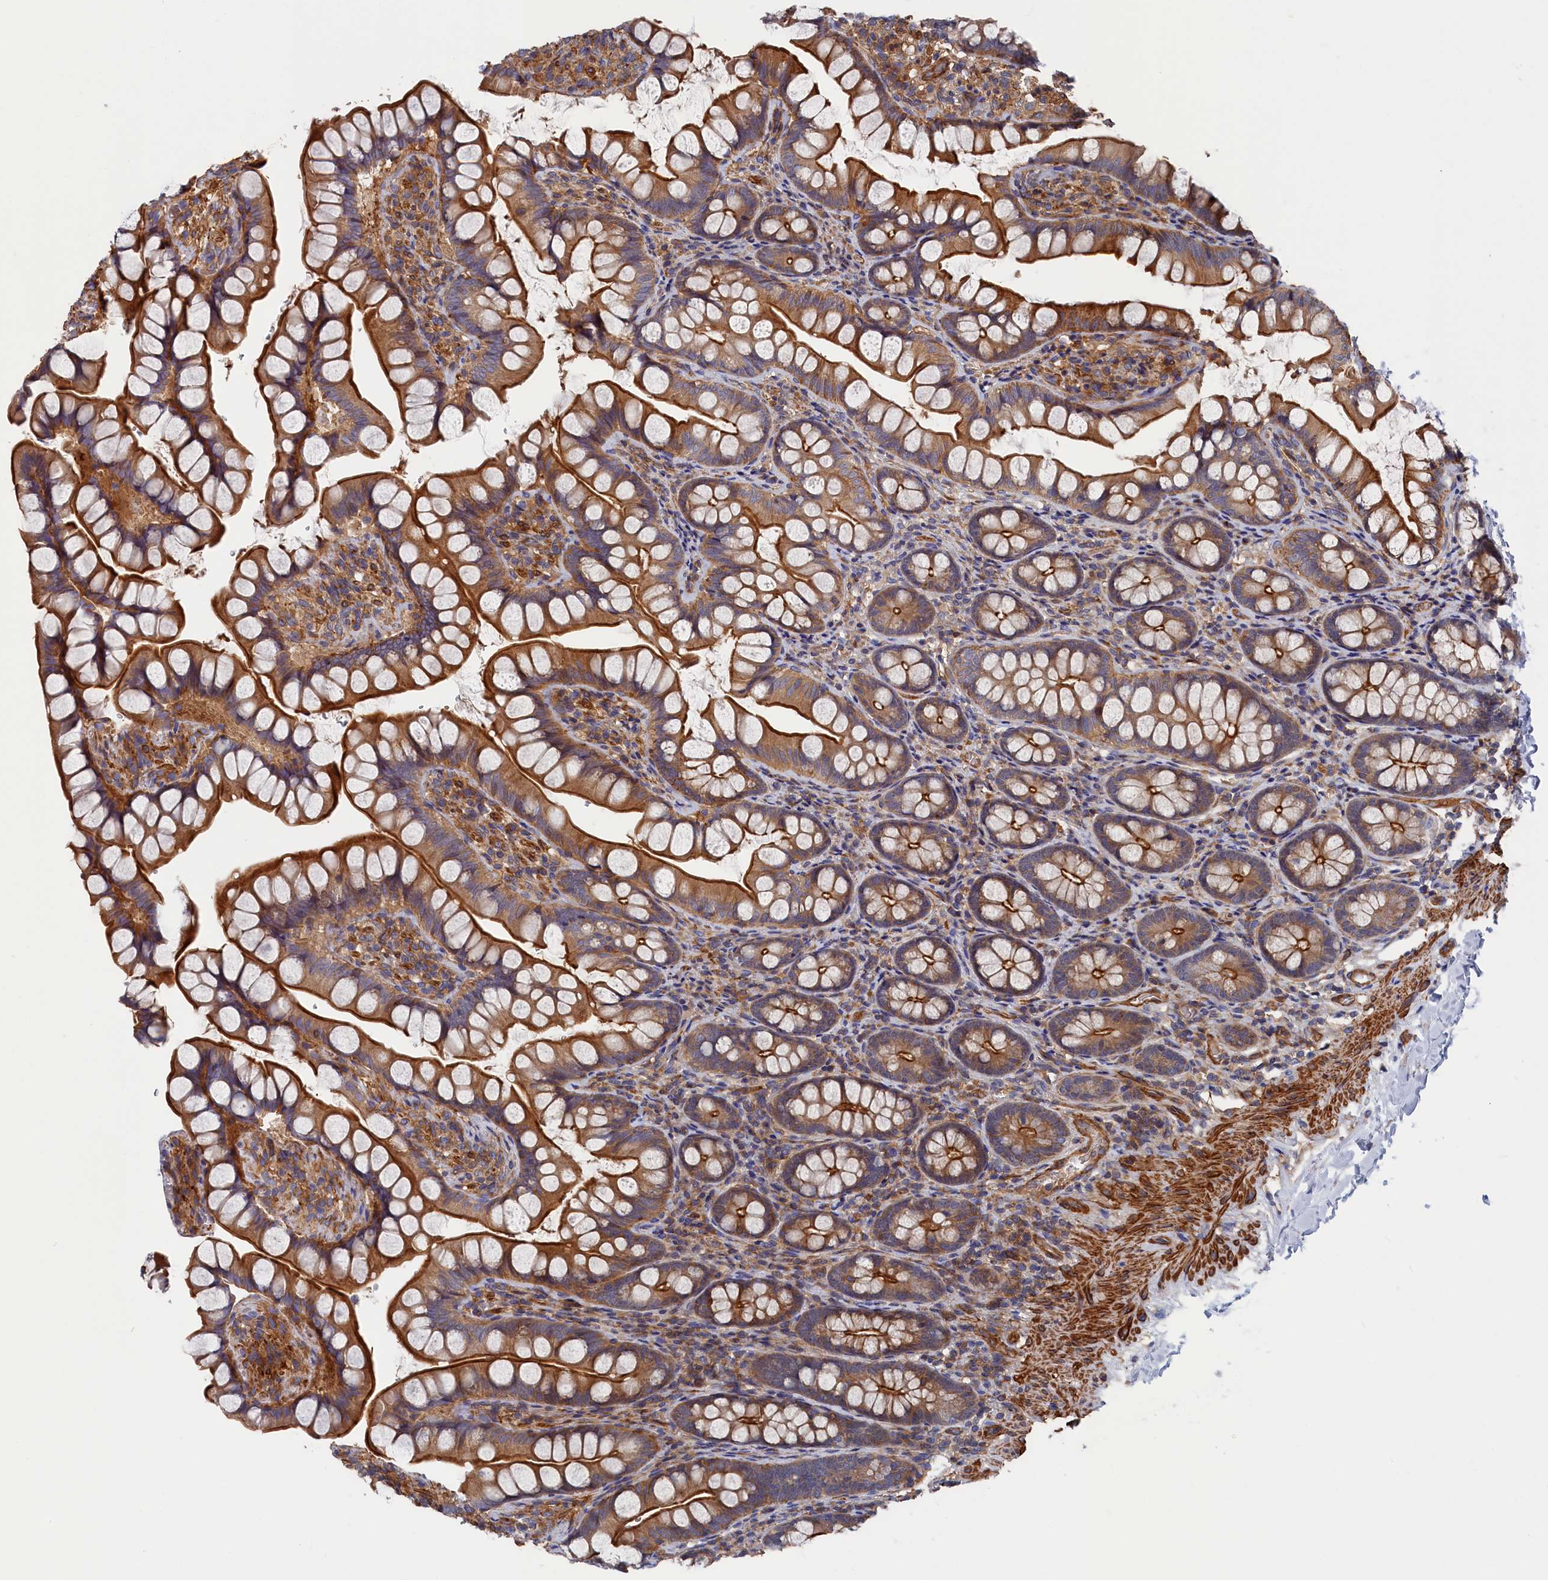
{"staining": {"intensity": "strong", "quantity": ">75%", "location": "cytoplasmic/membranous"}, "tissue": "small intestine", "cell_type": "Glandular cells", "image_type": "normal", "snomed": [{"axis": "morphology", "description": "Normal tissue, NOS"}, {"axis": "topography", "description": "Small intestine"}], "caption": "Immunohistochemistry (IHC) (DAB) staining of unremarkable human small intestine displays strong cytoplasmic/membranous protein expression in approximately >75% of glandular cells. Immunohistochemistry stains the protein in brown and the nuclei are stained blue.", "gene": "LDHD", "patient": {"sex": "male", "age": 70}}